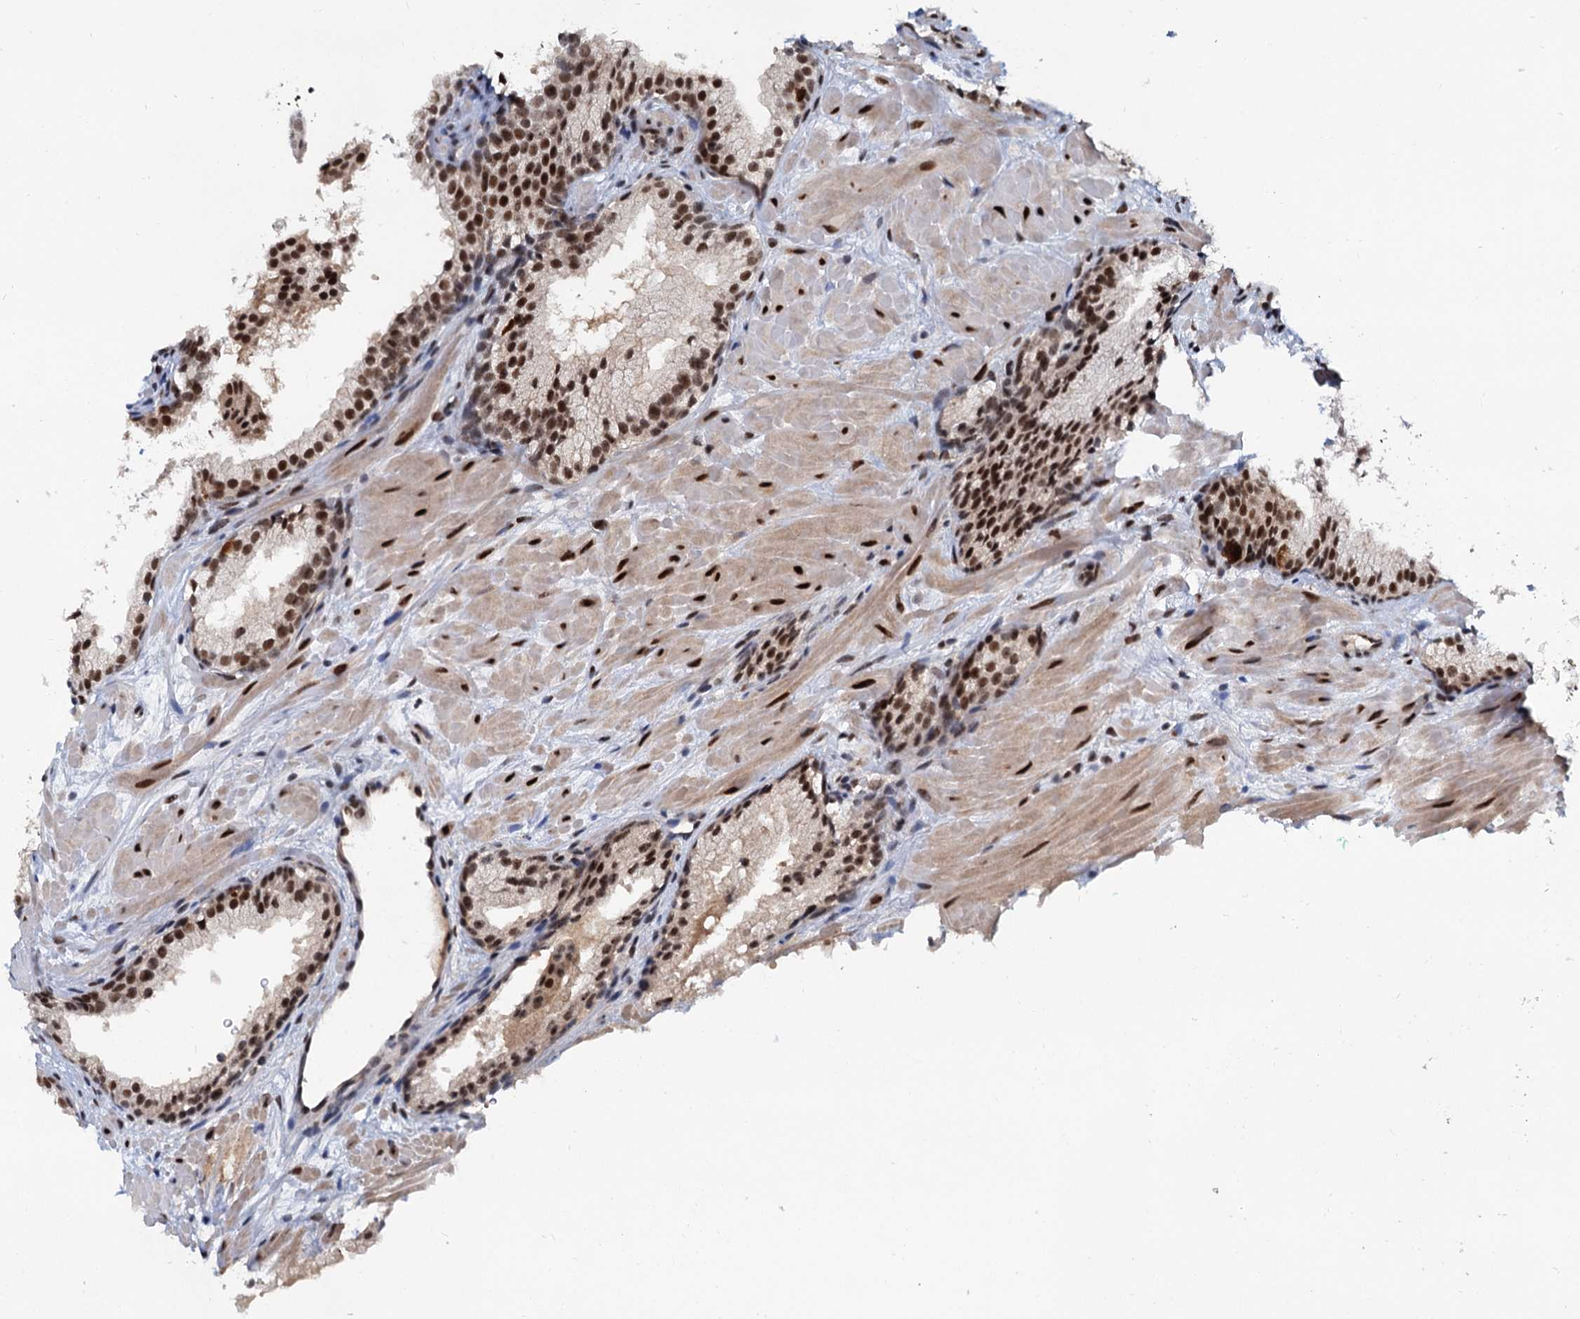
{"staining": {"intensity": "moderate", "quantity": ">75%", "location": "nuclear"}, "tissue": "prostate cancer", "cell_type": "Tumor cells", "image_type": "cancer", "snomed": [{"axis": "morphology", "description": "Adenocarcinoma, High grade"}, {"axis": "topography", "description": "Prostate"}], "caption": "Prostate cancer stained with a brown dye reveals moderate nuclear positive staining in about >75% of tumor cells.", "gene": "WBP4", "patient": {"sex": "male", "age": 60}}